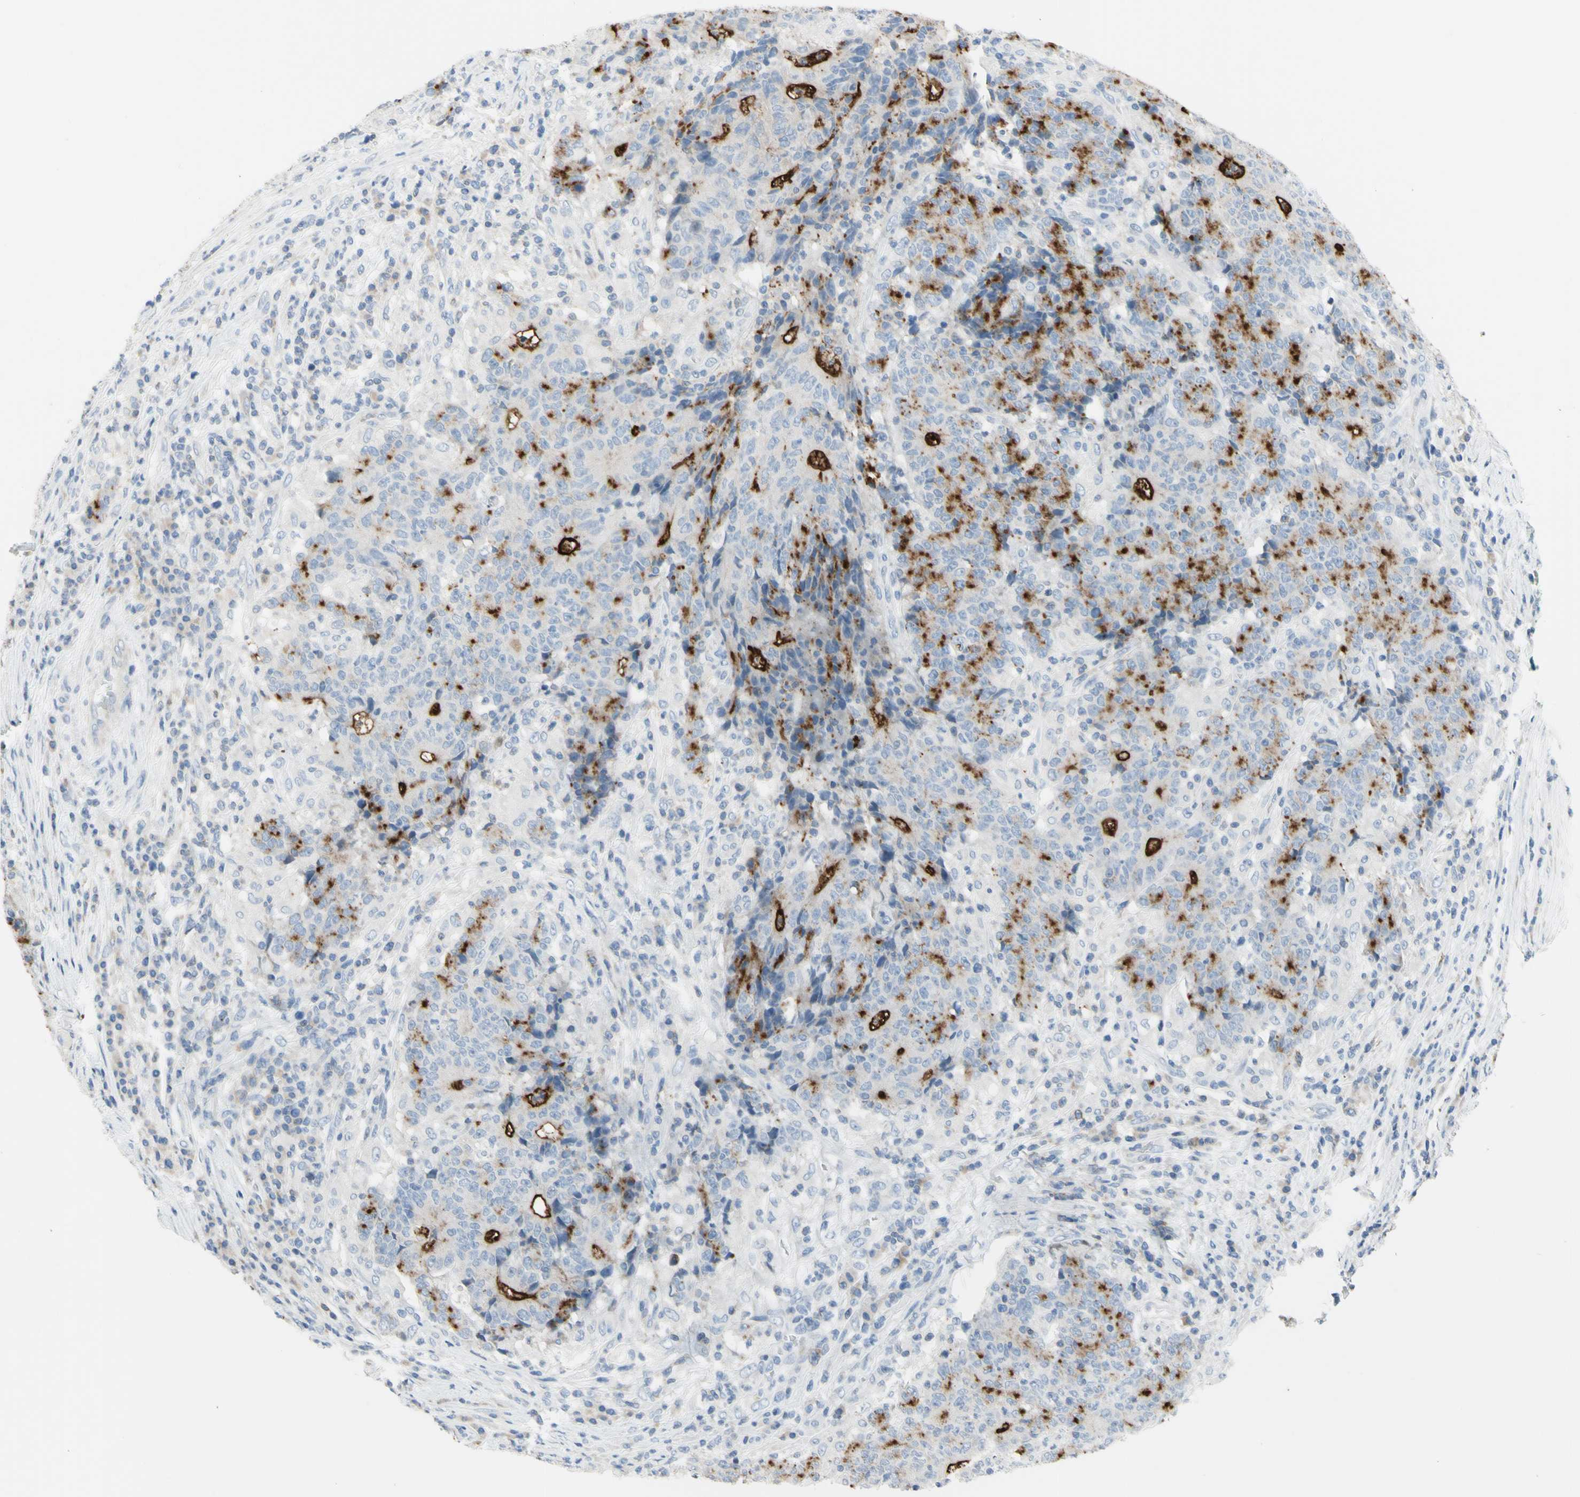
{"staining": {"intensity": "weak", "quantity": ">75%", "location": "cytoplasmic/membranous"}, "tissue": "colorectal cancer", "cell_type": "Tumor cells", "image_type": "cancer", "snomed": [{"axis": "morphology", "description": "Normal tissue, NOS"}, {"axis": "morphology", "description": "Adenocarcinoma, NOS"}, {"axis": "topography", "description": "Colon"}], "caption": "Immunohistochemistry (IHC) image of neoplastic tissue: adenocarcinoma (colorectal) stained using IHC shows low levels of weak protein expression localized specifically in the cytoplasmic/membranous of tumor cells, appearing as a cytoplasmic/membranous brown color.", "gene": "MUC1", "patient": {"sex": "female", "age": 75}}